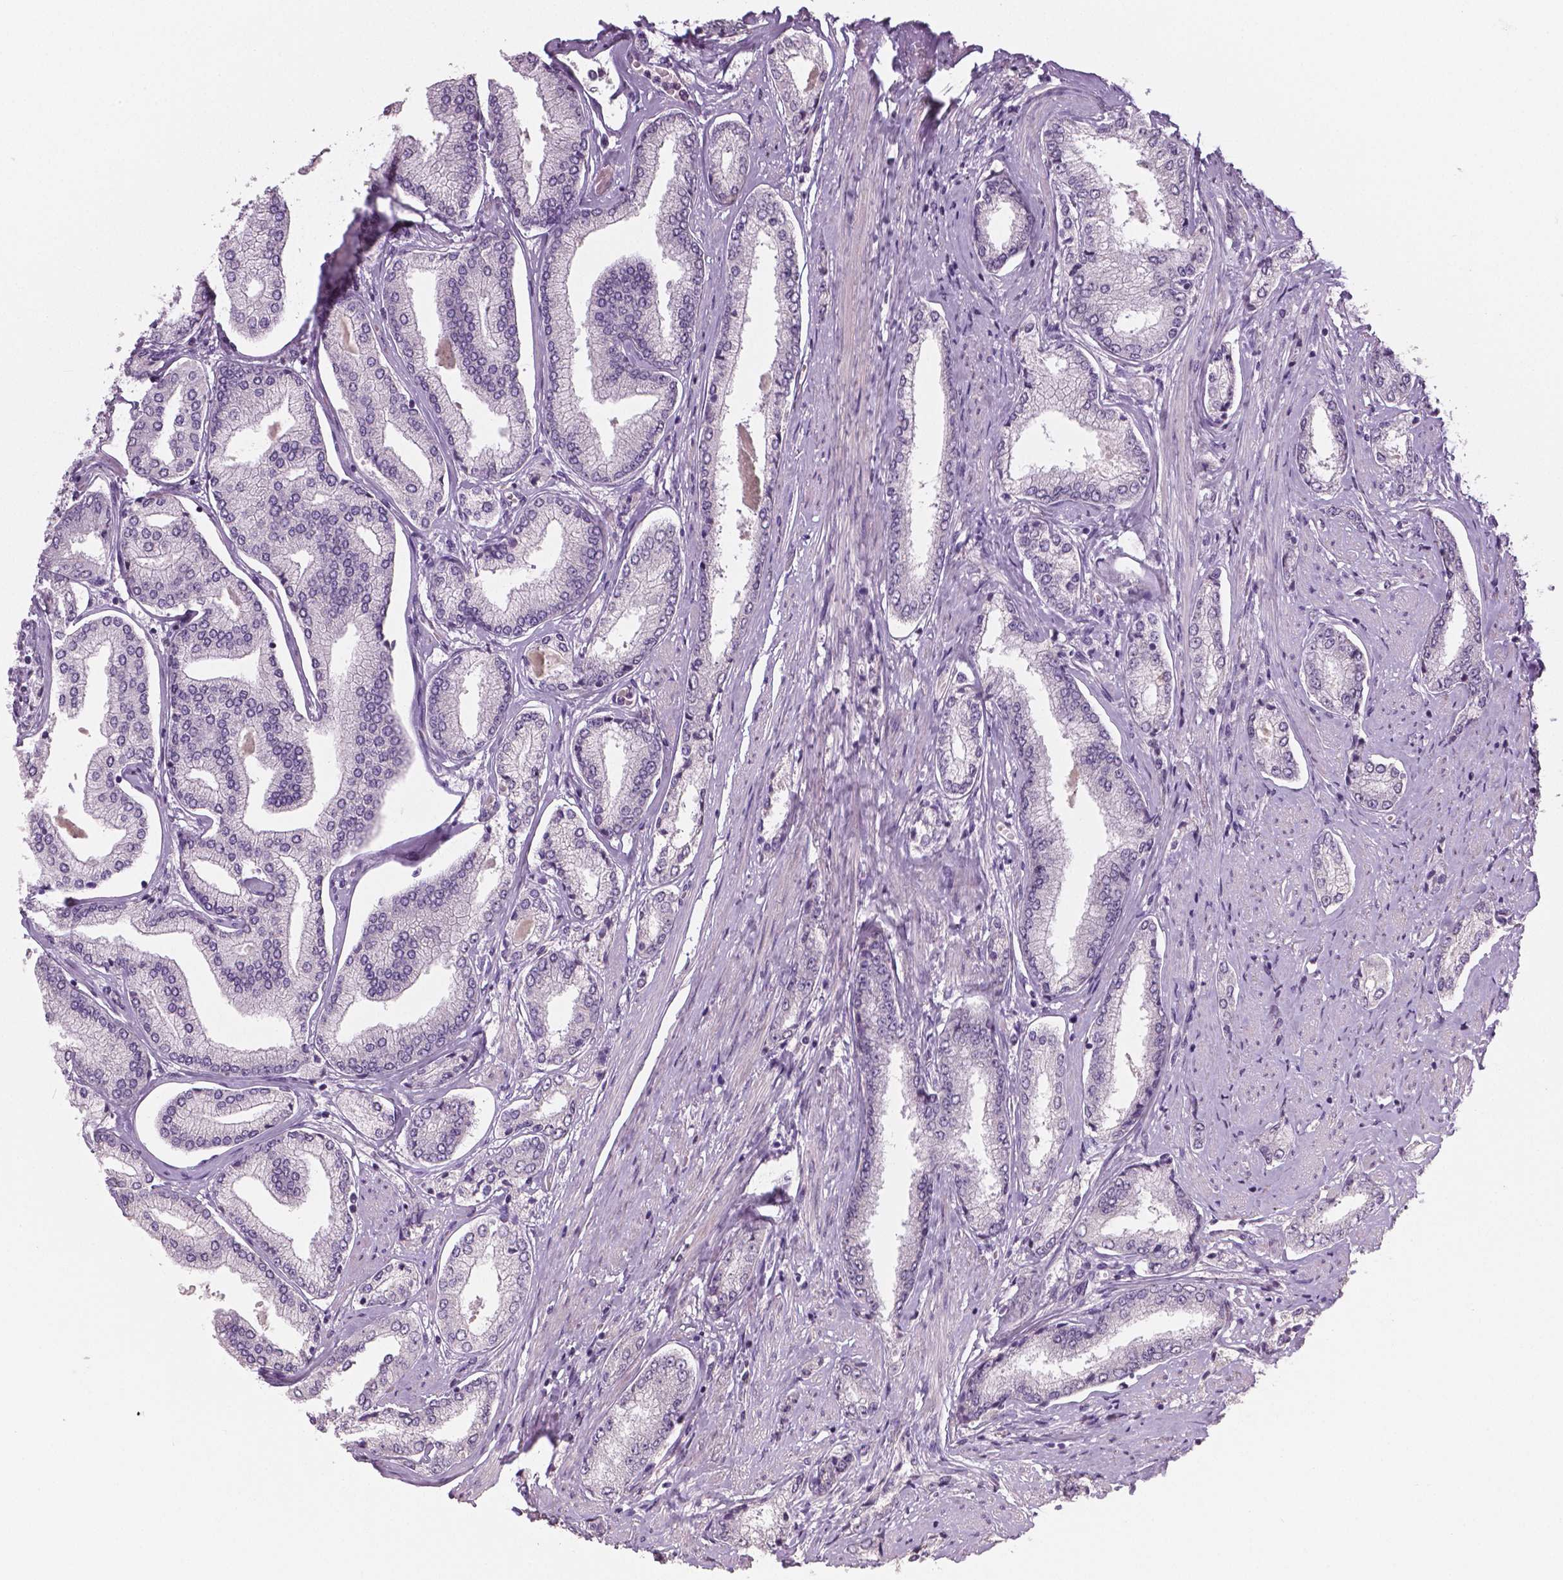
{"staining": {"intensity": "negative", "quantity": "none", "location": "none"}, "tissue": "prostate cancer", "cell_type": "Tumor cells", "image_type": "cancer", "snomed": [{"axis": "morphology", "description": "Adenocarcinoma, NOS"}, {"axis": "topography", "description": "Prostate"}], "caption": "Immunohistochemistry of prostate cancer reveals no staining in tumor cells. (DAB (3,3'-diaminobenzidine) immunohistochemistry (IHC) visualized using brightfield microscopy, high magnification).", "gene": "NECAB1", "patient": {"sex": "male", "age": 63}}